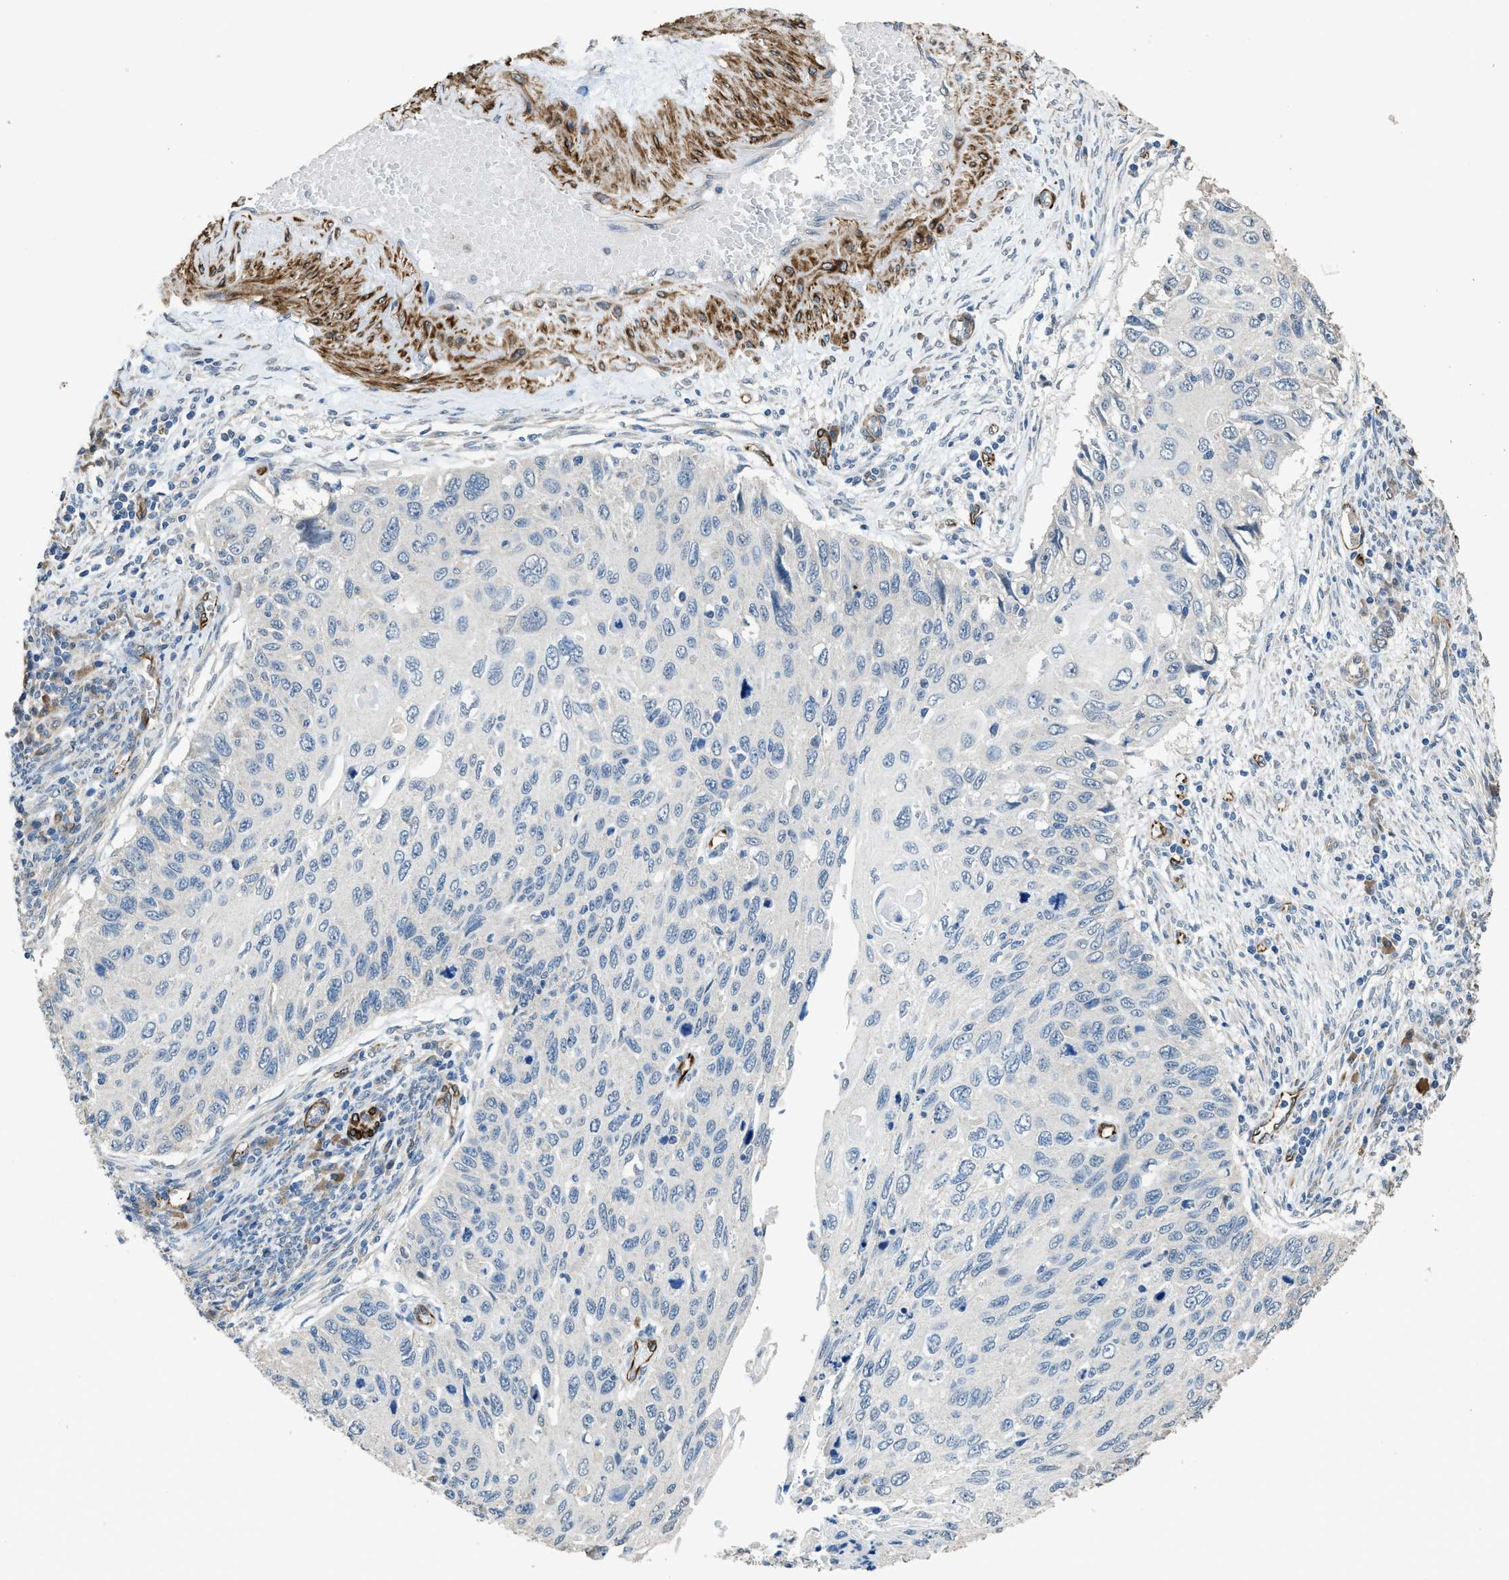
{"staining": {"intensity": "negative", "quantity": "none", "location": "none"}, "tissue": "cervical cancer", "cell_type": "Tumor cells", "image_type": "cancer", "snomed": [{"axis": "morphology", "description": "Squamous cell carcinoma, NOS"}, {"axis": "topography", "description": "Cervix"}], "caption": "Cervical squamous cell carcinoma was stained to show a protein in brown. There is no significant staining in tumor cells.", "gene": "SYNM", "patient": {"sex": "female", "age": 70}}